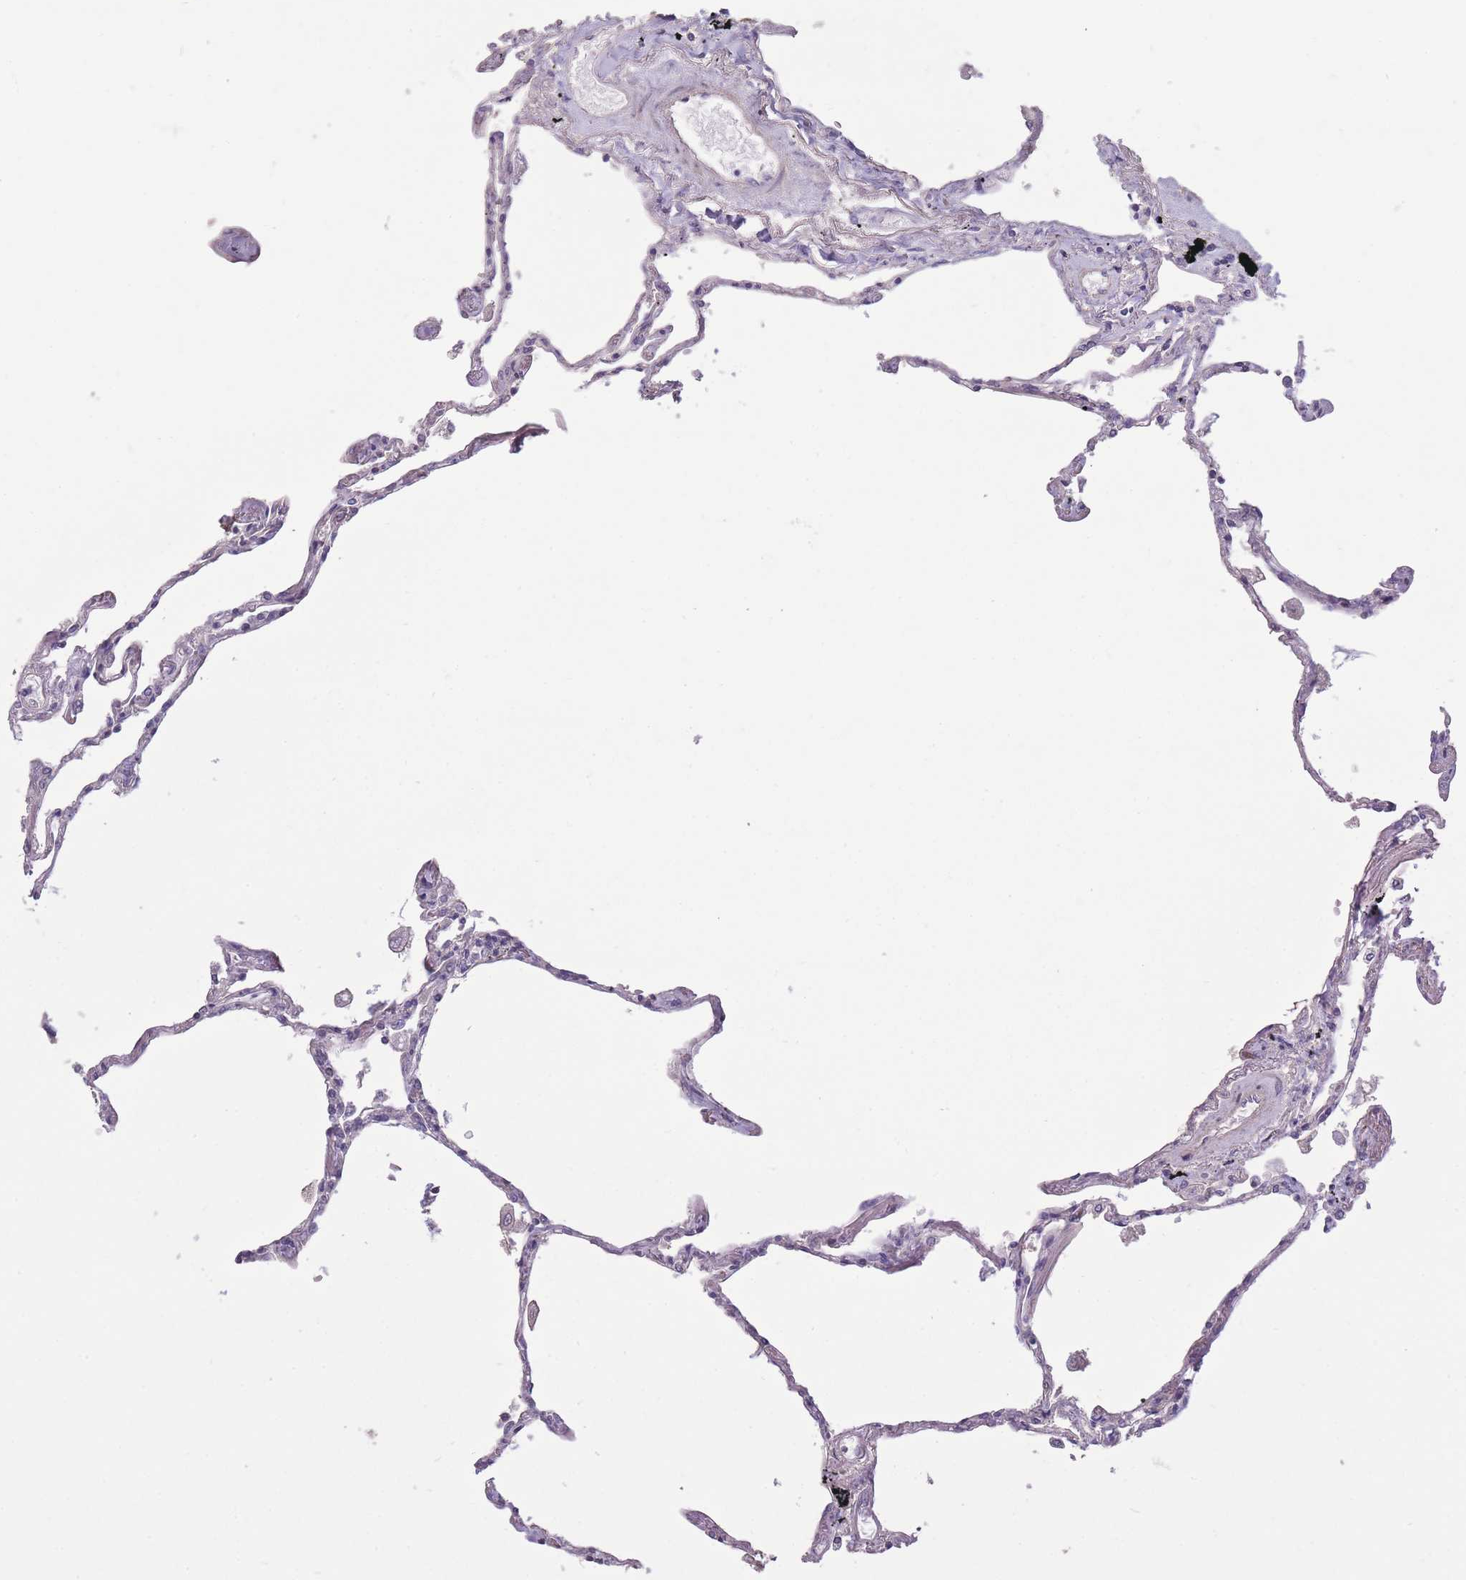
{"staining": {"intensity": "negative", "quantity": "none", "location": "none"}, "tissue": "lung", "cell_type": "Alveolar cells", "image_type": "normal", "snomed": [{"axis": "morphology", "description": "Normal tissue, NOS"}, {"axis": "topography", "description": "Lung"}], "caption": "A micrograph of lung stained for a protein exhibits no brown staining in alveolar cells. The staining is performed using DAB brown chromogen with nuclei counter-stained in using hematoxylin.", "gene": "RSPH10B2", "patient": {"sex": "female", "age": 67}}